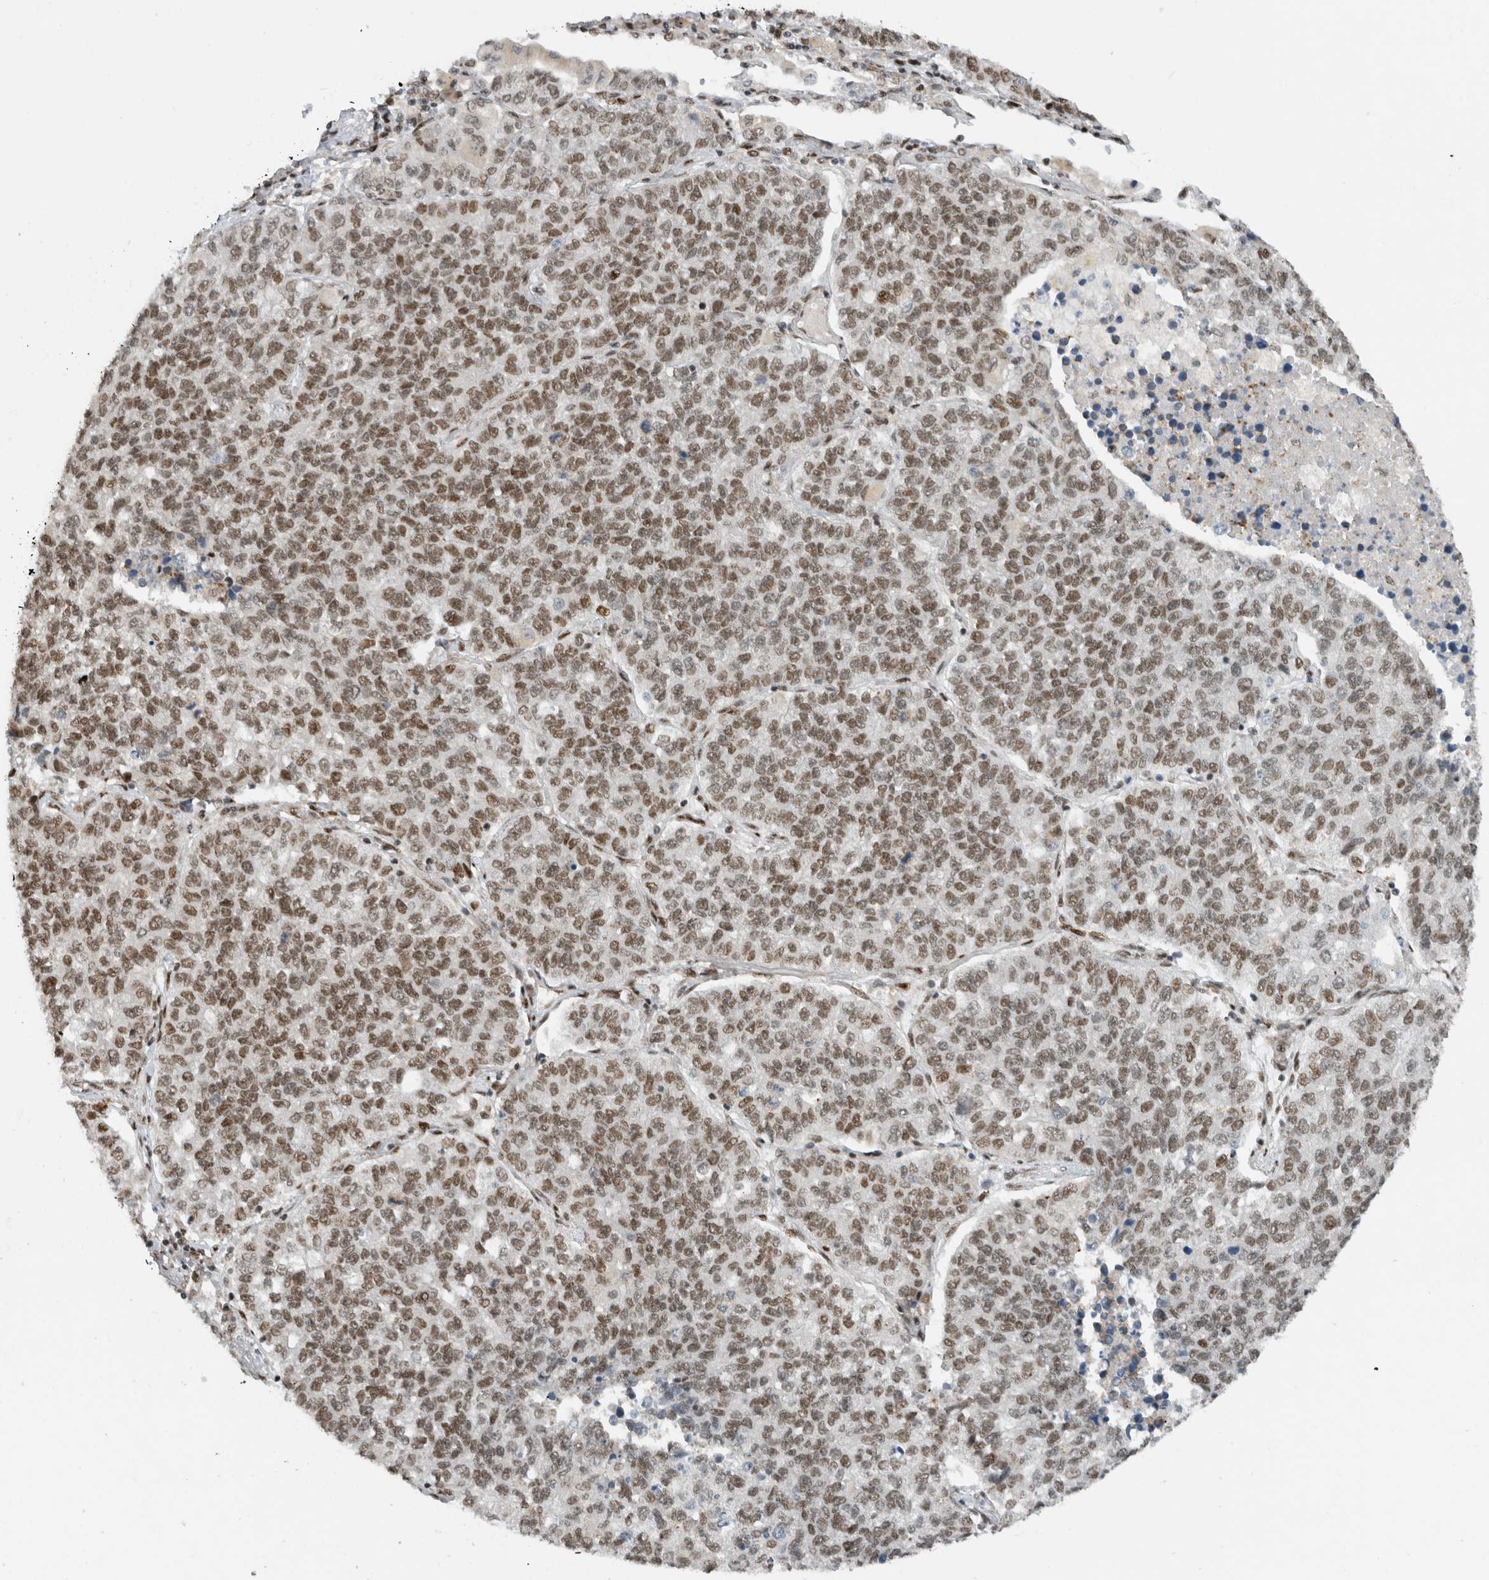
{"staining": {"intensity": "moderate", "quantity": ">75%", "location": "nuclear"}, "tissue": "lung cancer", "cell_type": "Tumor cells", "image_type": "cancer", "snomed": [{"axis": "morphology", "description": "Adenocarcinoma, NOS"}, {"axis": "topography", "description": "Lung"}], "caption": "There is medium levels of moderate nuclear positivity in tumor cells of lung cancer, as demonstrated by immunohistochemical staining (brown color).", "gene": "HNRNPR", "patient": {"sex": "male", "age": 49}}